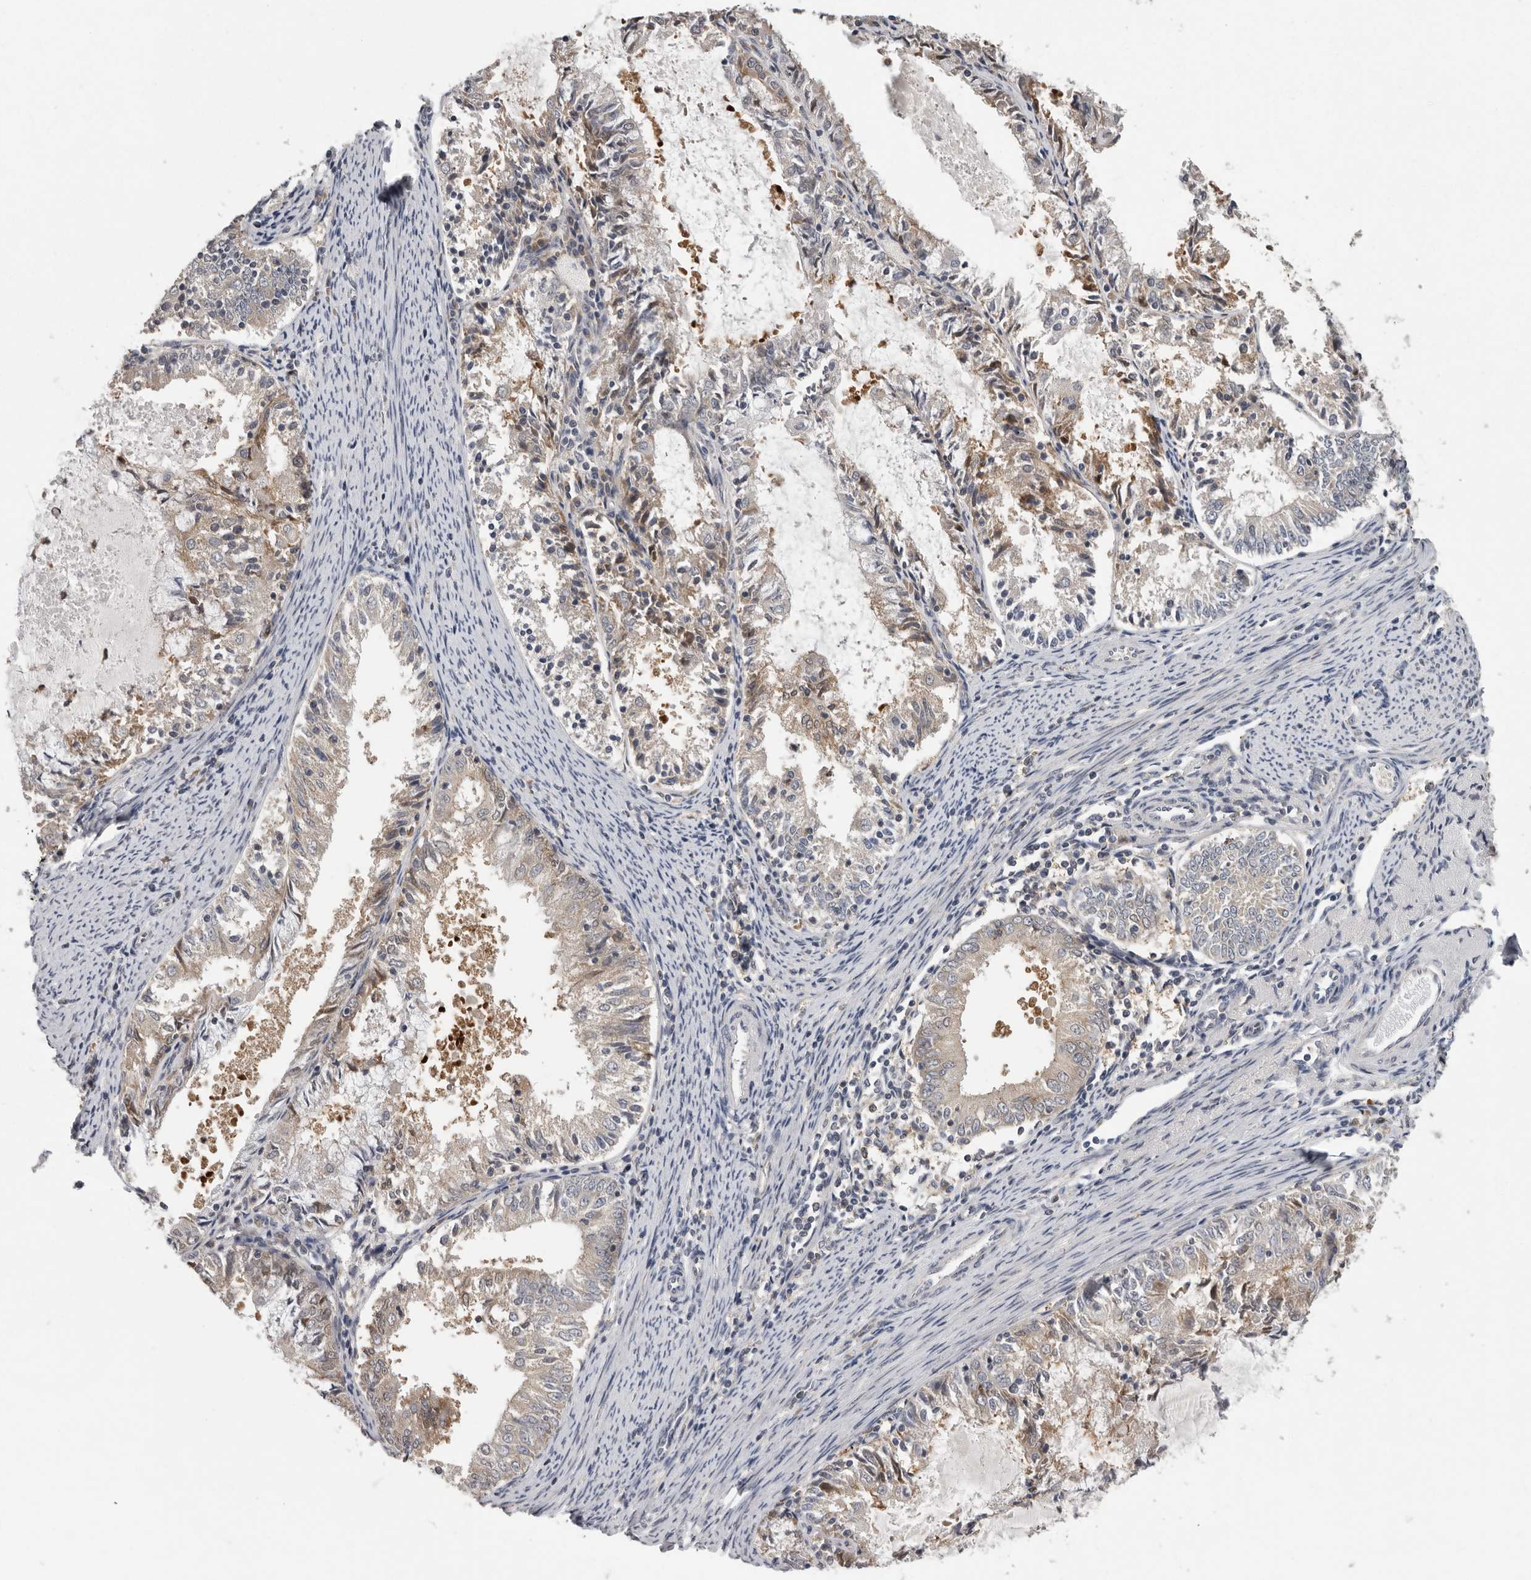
{"staining": {"intensity": "negative", "quantity": "none", "location": "none"}, "tissue": "endometrial cancer", "cell_type": "Tumor cells", "image_type": "cancer", "snomed": [{"axis": "morphology", "description": "Adenocarcinoma, NOS"}, {"axis": "topography", "description": "Endometrium"}], "caption": "There is no significant staining in tumor cells of endometrial cancer.", "gene": "RALGPS2", "patient": {"sex": "female", "age": 57}}